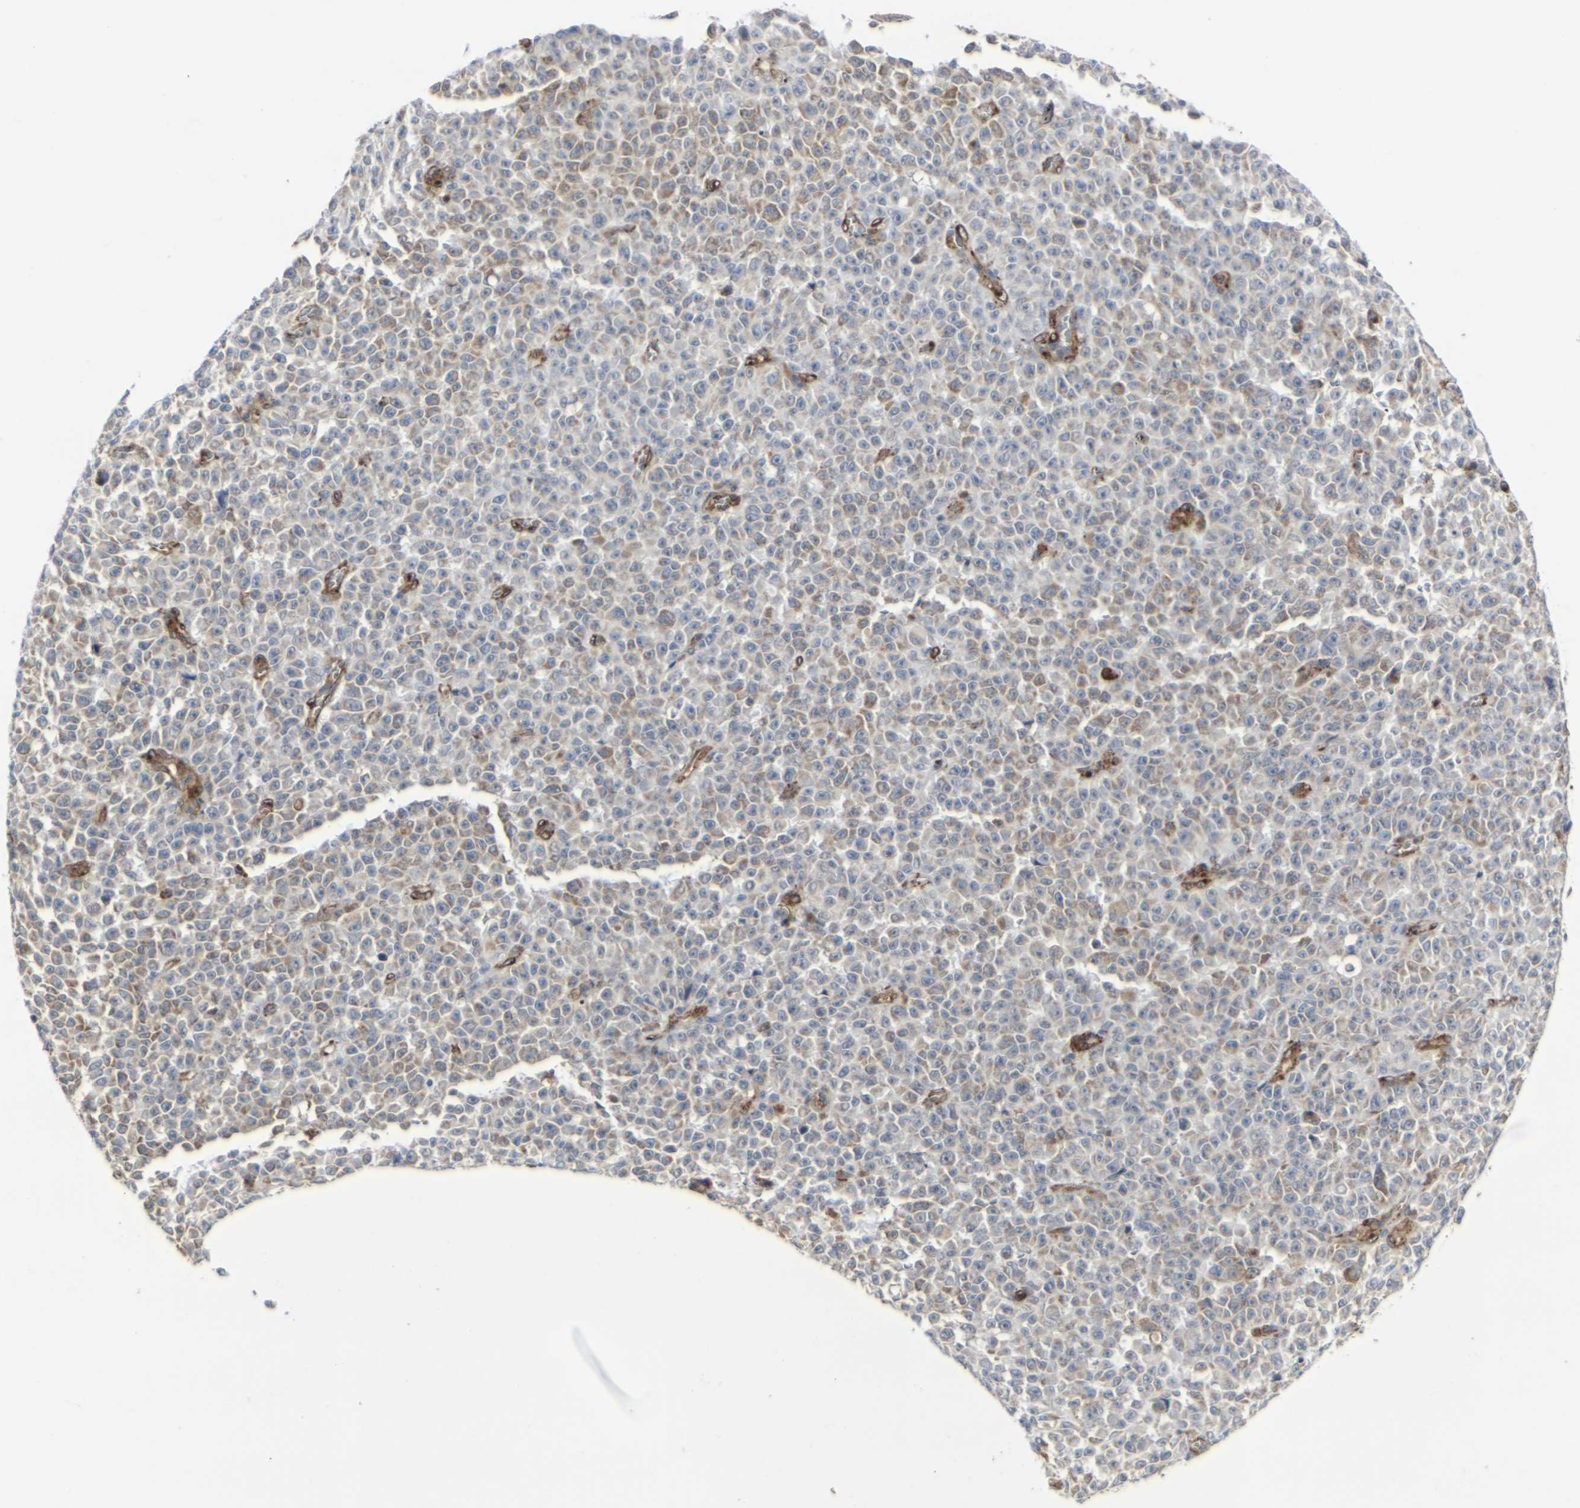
{"staining": {"intensity": "weak", "quantity": ">75%", "location": "cytoplasmic/membranous"}, "tissue": "melanoma", "cell_type": "Tumor cells", "image_type": "cancer", "snomed": [{"axis": "morphology", "description": "Malignant melanoma, NOS"}, {"axis": "topography", "description": "Skin"}], "caption": "Protein staining of melanoma tissue displays weak cytoplasmic/membranous positivity in about >75% of tumor cells. Using DAB (3,3'-diaminobenzidine) (brown) and hematoxylin (blue) stains, captured at high magnification using brightfield microscopy.", "gene": "MYOF", "patient": {"sex": "female", "age": 82}}